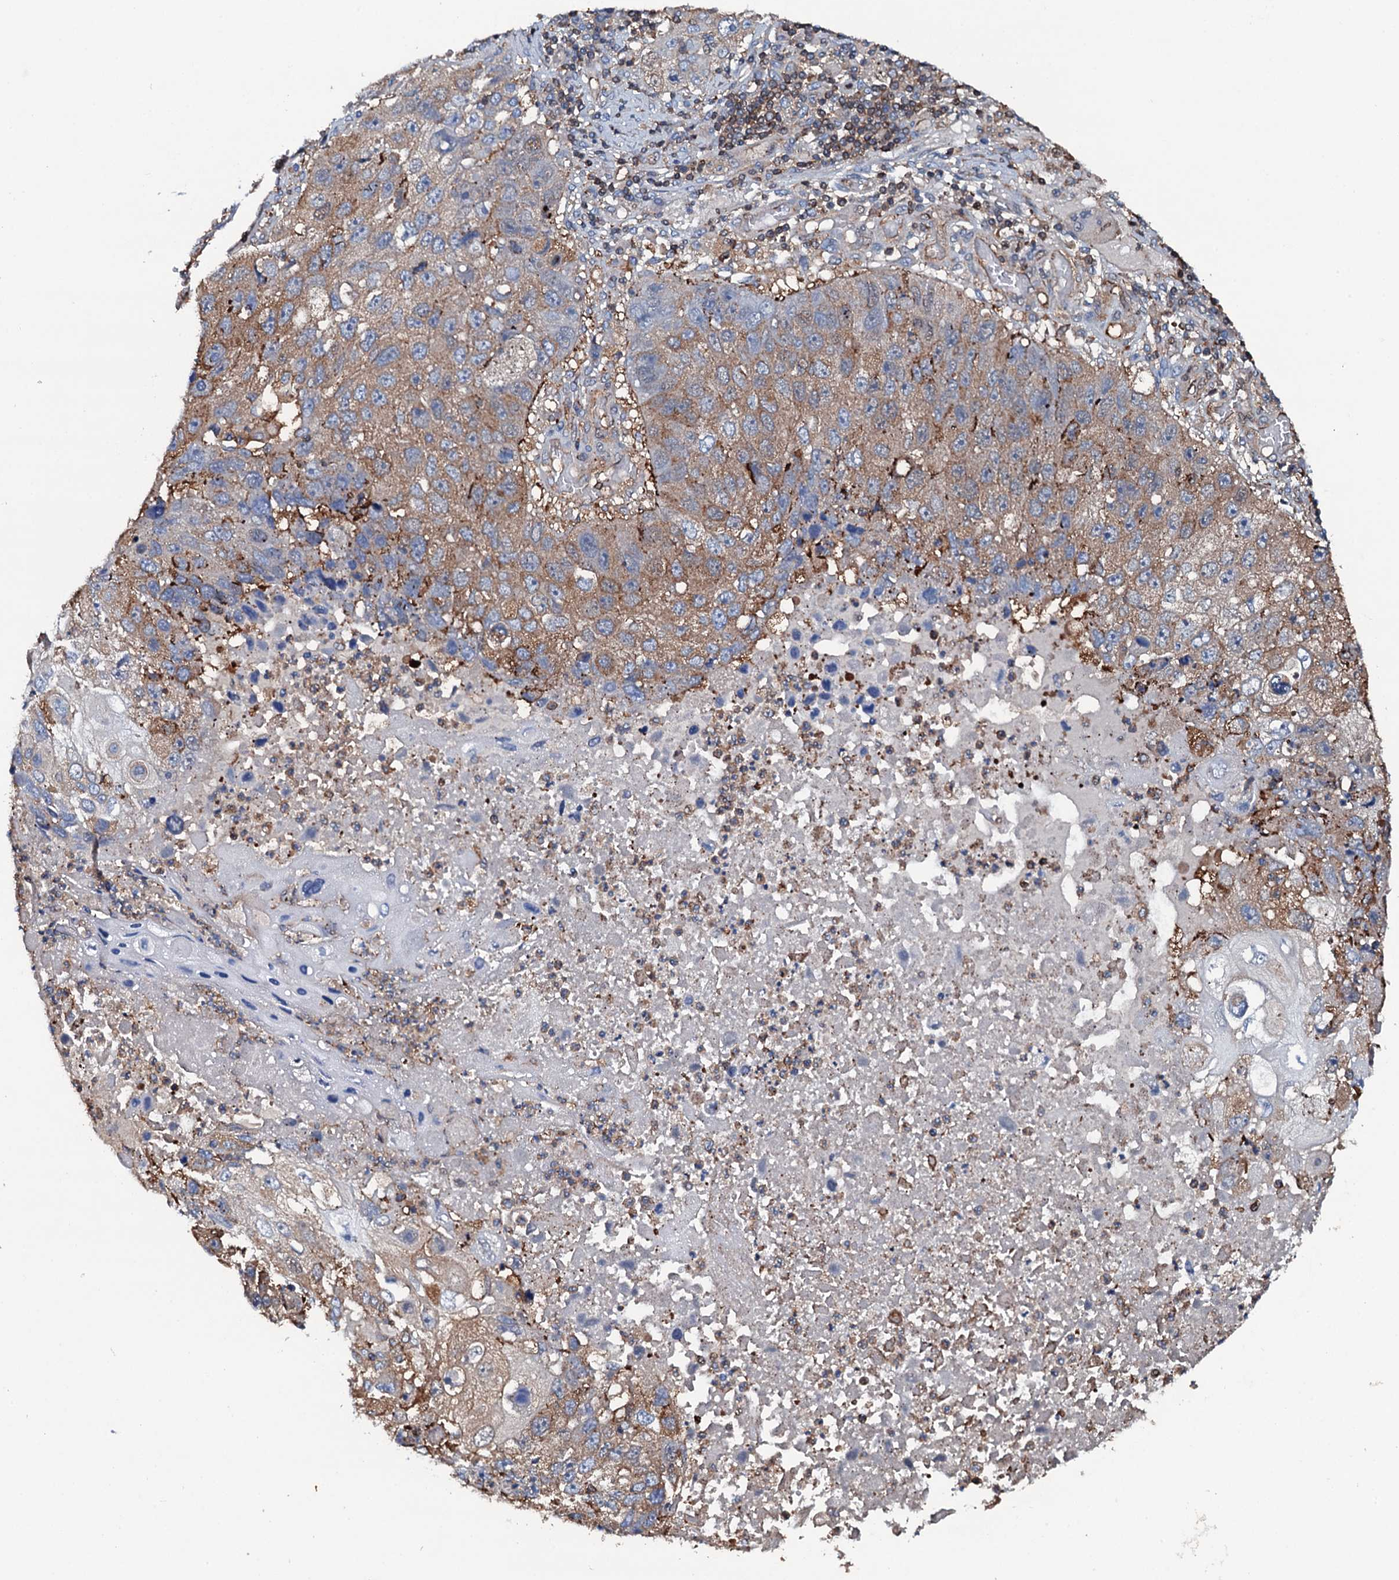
{"staining": {"intensity": "weak", "quantity": ">75%", "location": "cytoplasmic/membranous"}, "tissue": "lung cancer", "cell_type": "Tumor cells", "image_type": "cancer", "snomed": [{"axis": "morphology", "description": "Squamous cell carcinoma, NOS"}, {"axis": "topography", "description": "Lung"}], "caption": "Brown immunohistochemical staining in human lung cancer exhibits weak cytoplasmic/membranous positivity in approximately >75% of tumor cells.", "gene": "MS4A4E", "patient": {"sex": "male", "age": 61}}